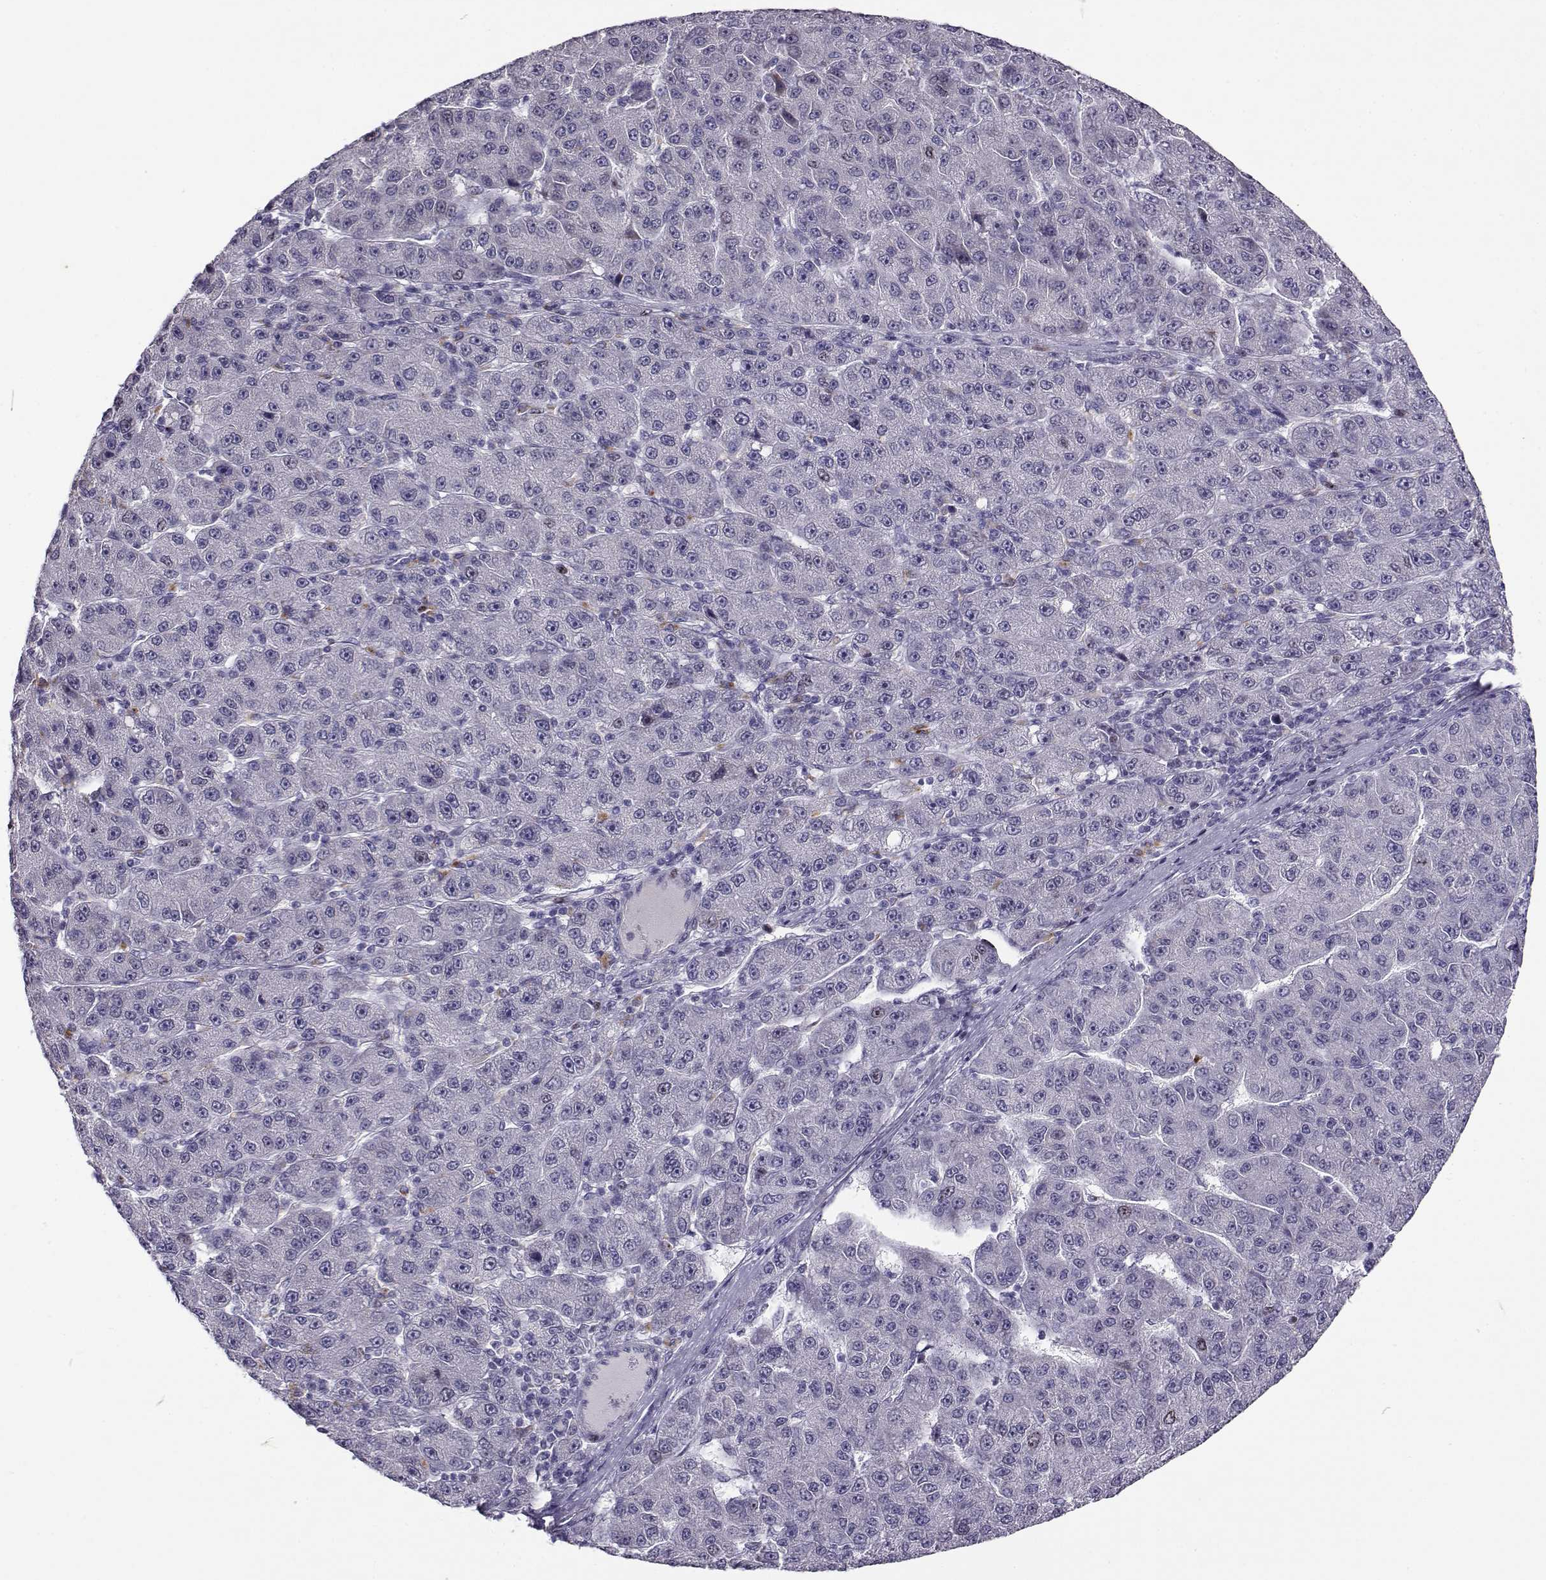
{"staining": {"intensity": "negative", "quantity": "none", "location": "none"}, "tissue": "liver cancer", "cell_type": "Tumor cells", "image_type": "cancer", "snomed": [{"axis": "morphology", "description": "Carcinoma, Hepatocellular, NOS"}, {"axis": "topography", "description": "Liver"}], "caption": "DAB (3,3'-diaminobenzidine) immunohistochemical staining of human liver cancer (hepatocellular carcinoma) exhibits no significant staining in tumor cells.", "gene": "NPW", "patient": {"sex": "male", "age": 67}}